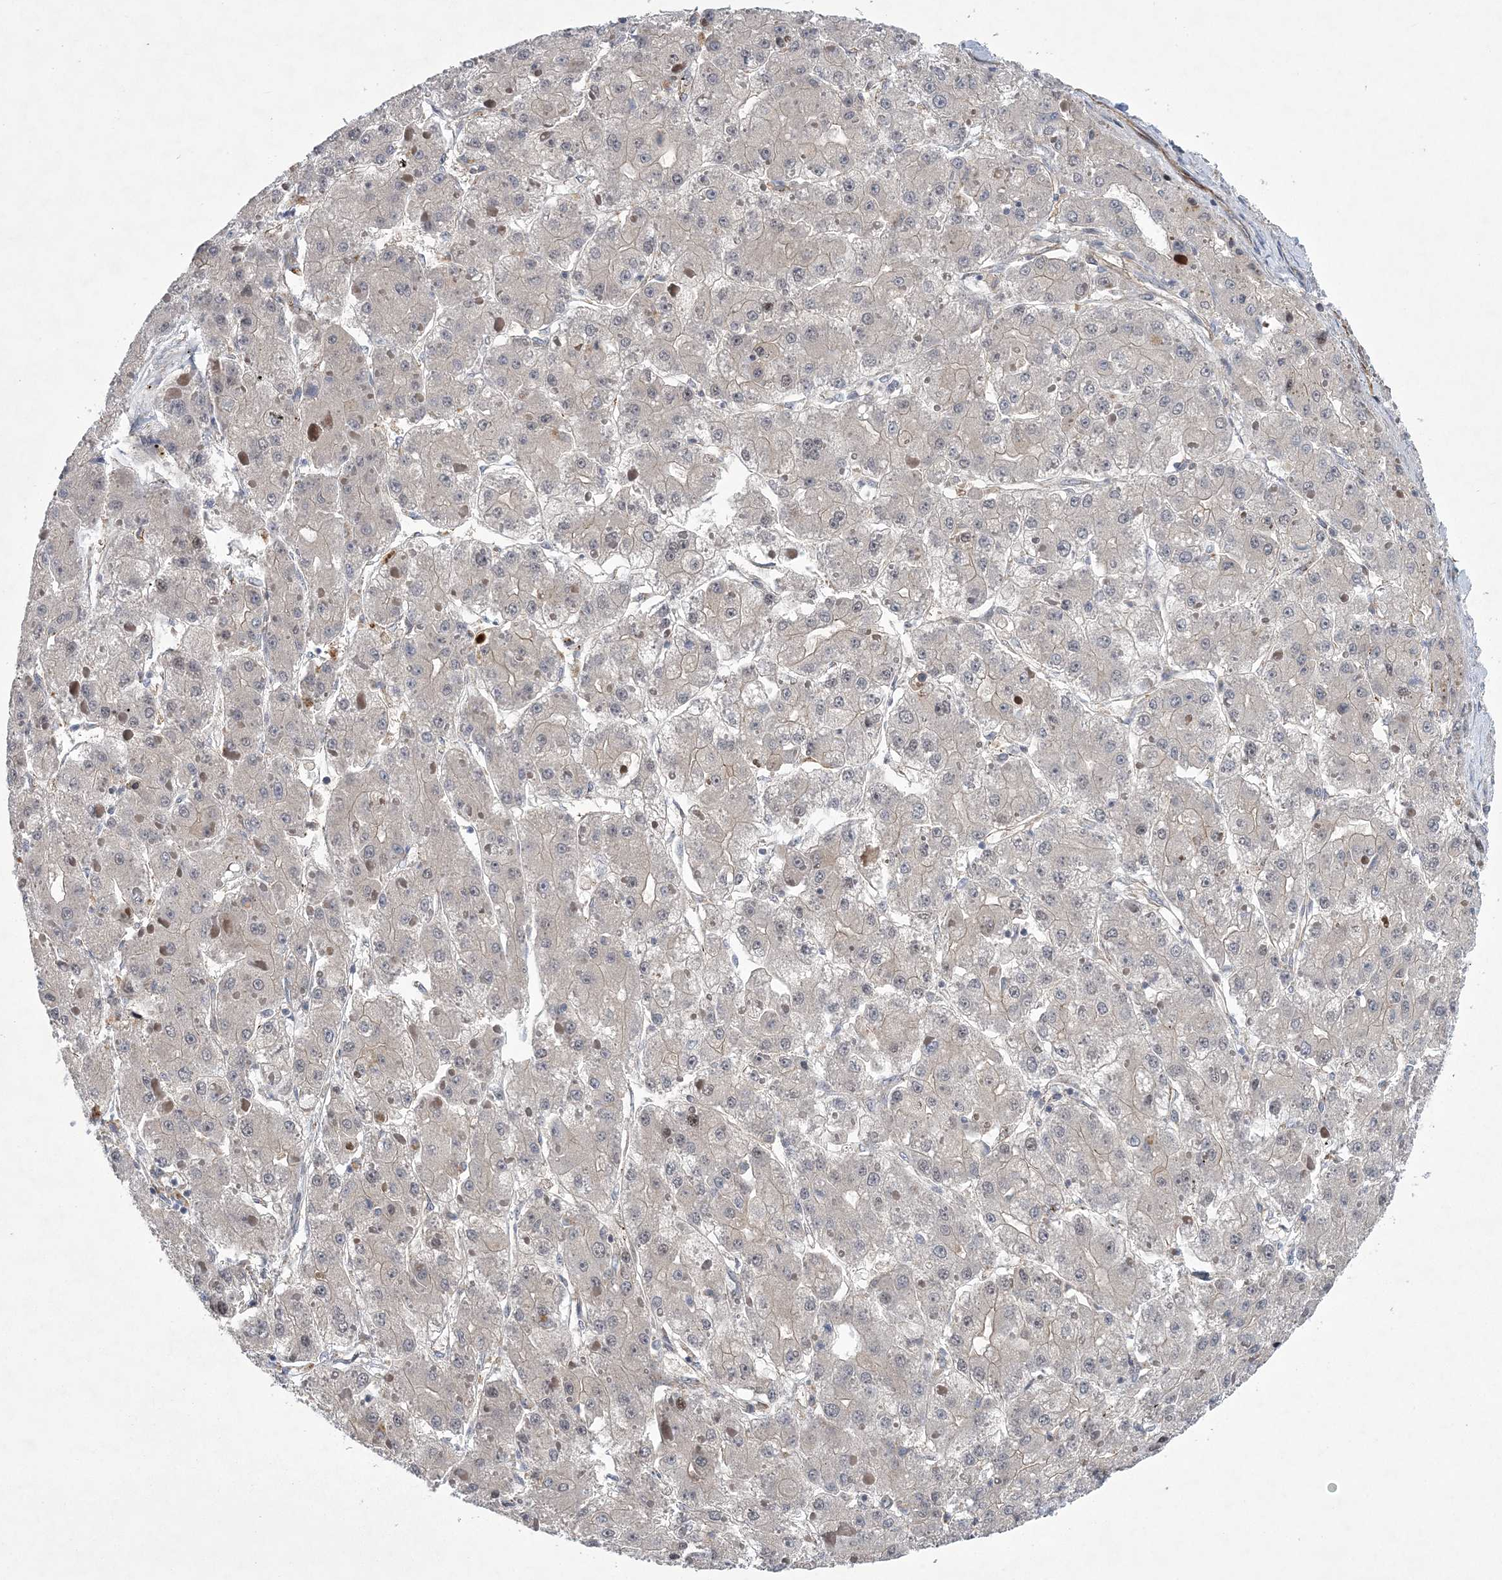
{"staining": {"intensity": "negative", "quantity": "none", "location": "none"}, "tissue": "liver cancer", "cell_type": "Tumor cells", "image_type": "cancer", "snomed": [{"axis": "morphology", "description": "Carcinoma, Hepatocellular, NOS"}, {"axis": "topography", "description": "Liver"}], "caption": "Liver cancer (hepatocellular carcinoma) was stained to show a protein in brown. There is no significant positivity in tumor cells.", "gene": "CALN1", "patient": {"sex": "female", "age": 73}}